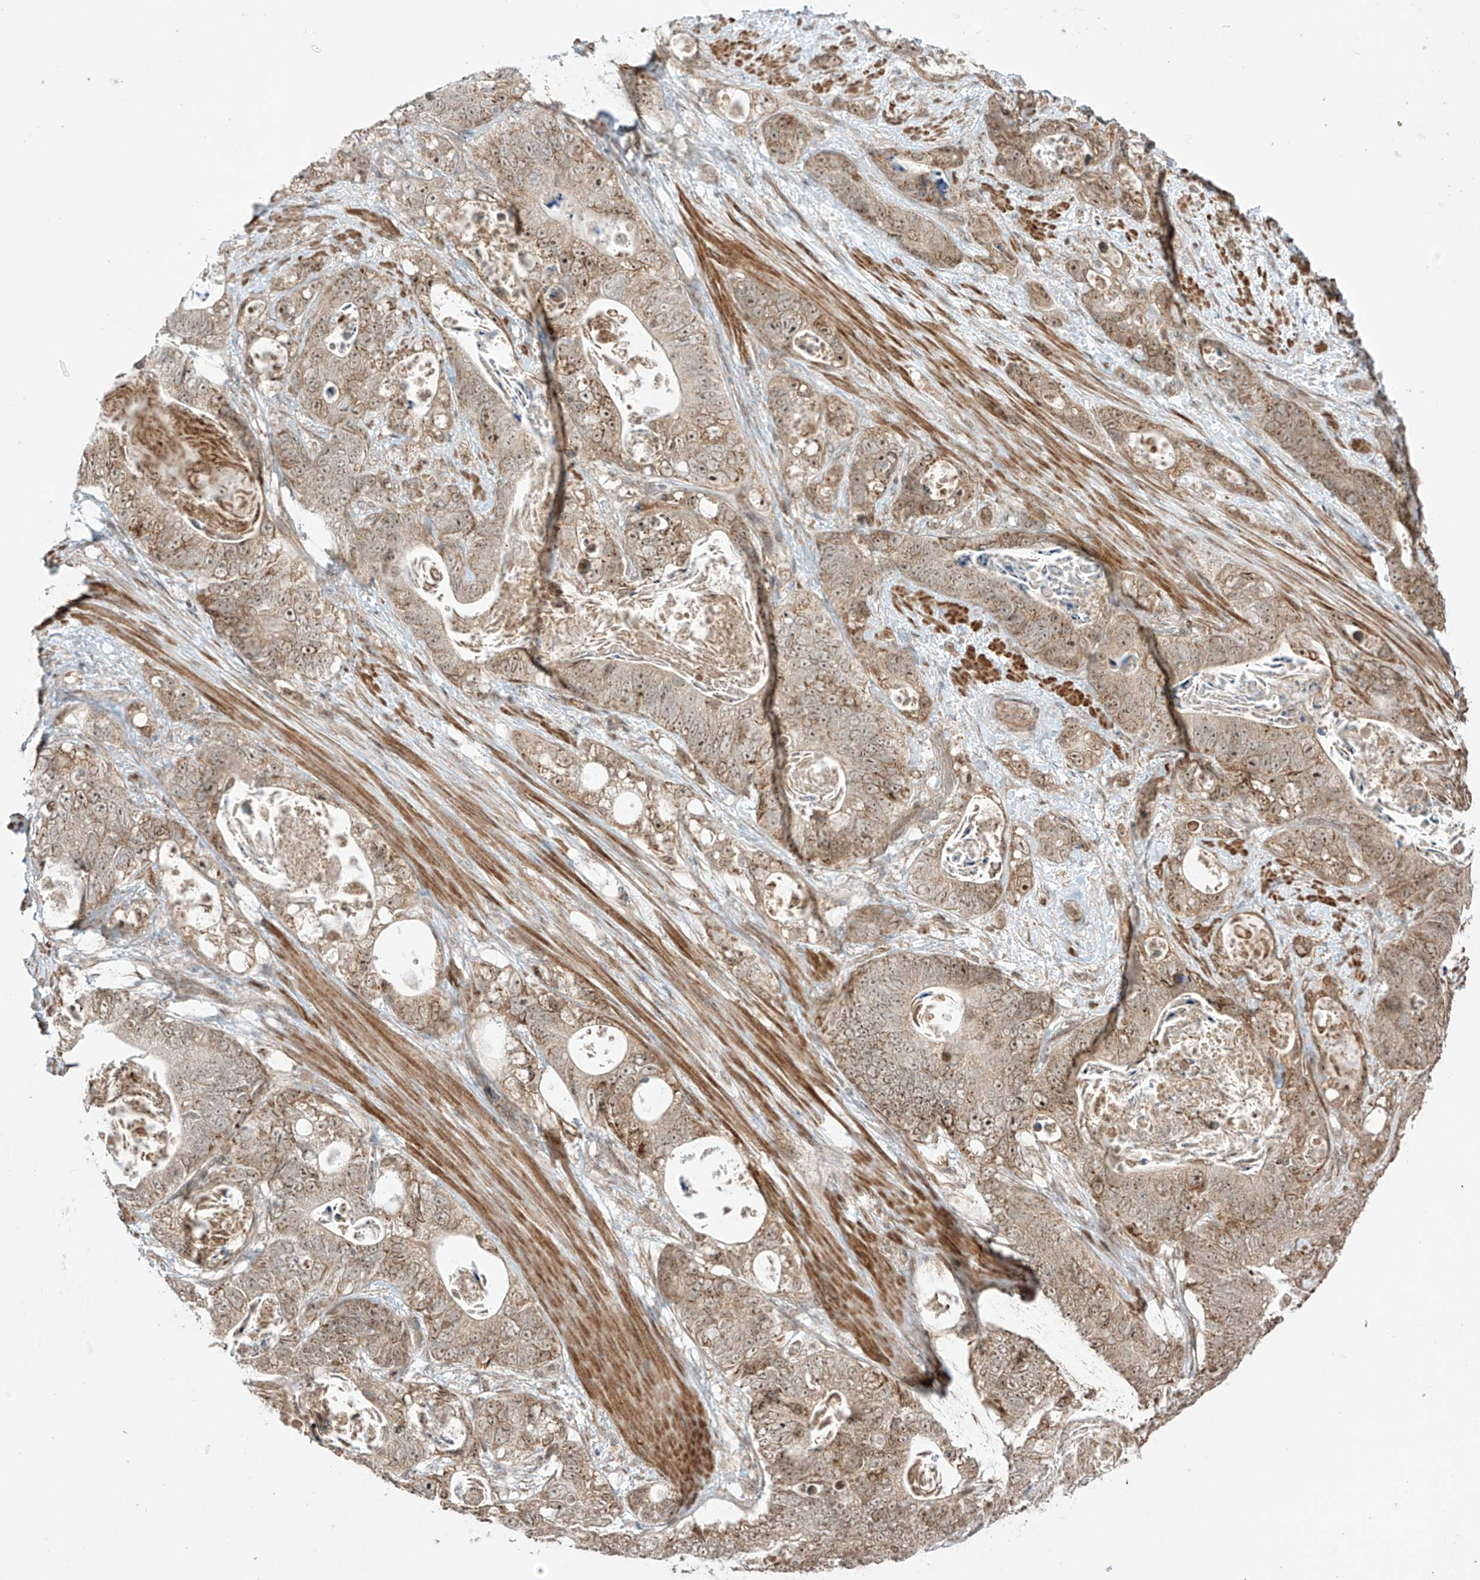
{"staining": {"intensity": "weak", "quantity": ">75%", "location": "cytoplasmic/membranous,nuclear"}, "tissue": "stomach cancer", "cell_type": "Tumor cells", "image_type": "cancer", "snomed": [{"axis": "morphology", "description": "Normal tissue, NOS"}, {"axis": "morphology", "description": "Adenocarcinoma, NOS"}, {"axis": "topography", "description": "Stomach"}], "caption": "Stomach cancer (adenocarcinoma) stained for a protein (brown) displays weak cytoplasmic/membranous and nuclear positive positivity in approximately >75% of tumor cells.", "gene": "ABCD1", "patient": {"sex": "female", "age": 89}}